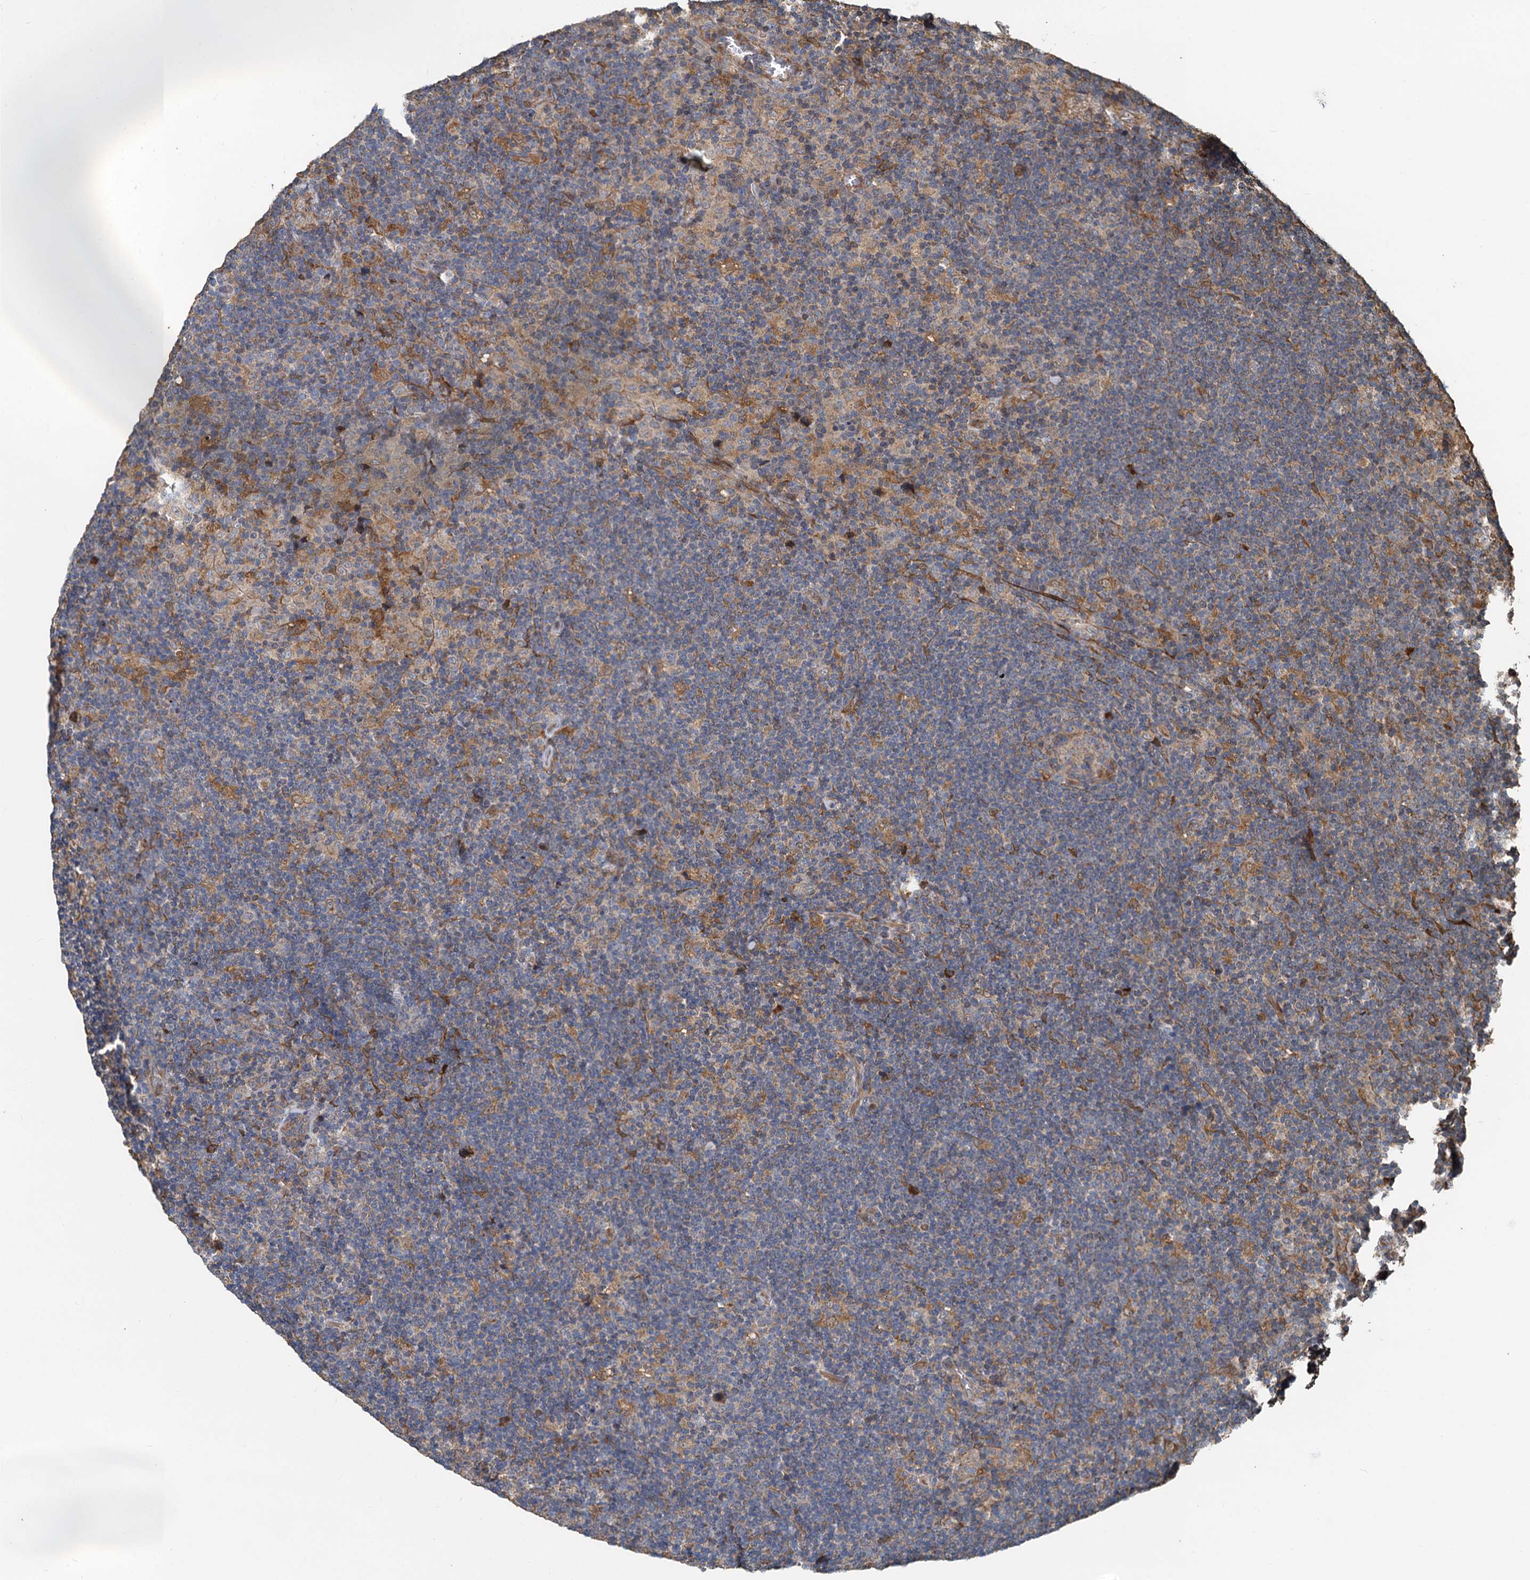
{"staining": {"intensity": "weak", "quantity": "<25%", "location": "cytoplasmic/membranous"}, "tissue": "lymphoma", "cell_type": "Tumor cells", "image_type": "cancer", "snomed": [{"axis": "morphology", "description": "Hodgkin's disease, NOS"}, {"axis": "topography", "description": "Lymph node"}], "caption": "There is no significant staining in tumor cells of Hodgkin's disease.", "gene": "HYI", "patient": {"sex": "female", "age": 57}}